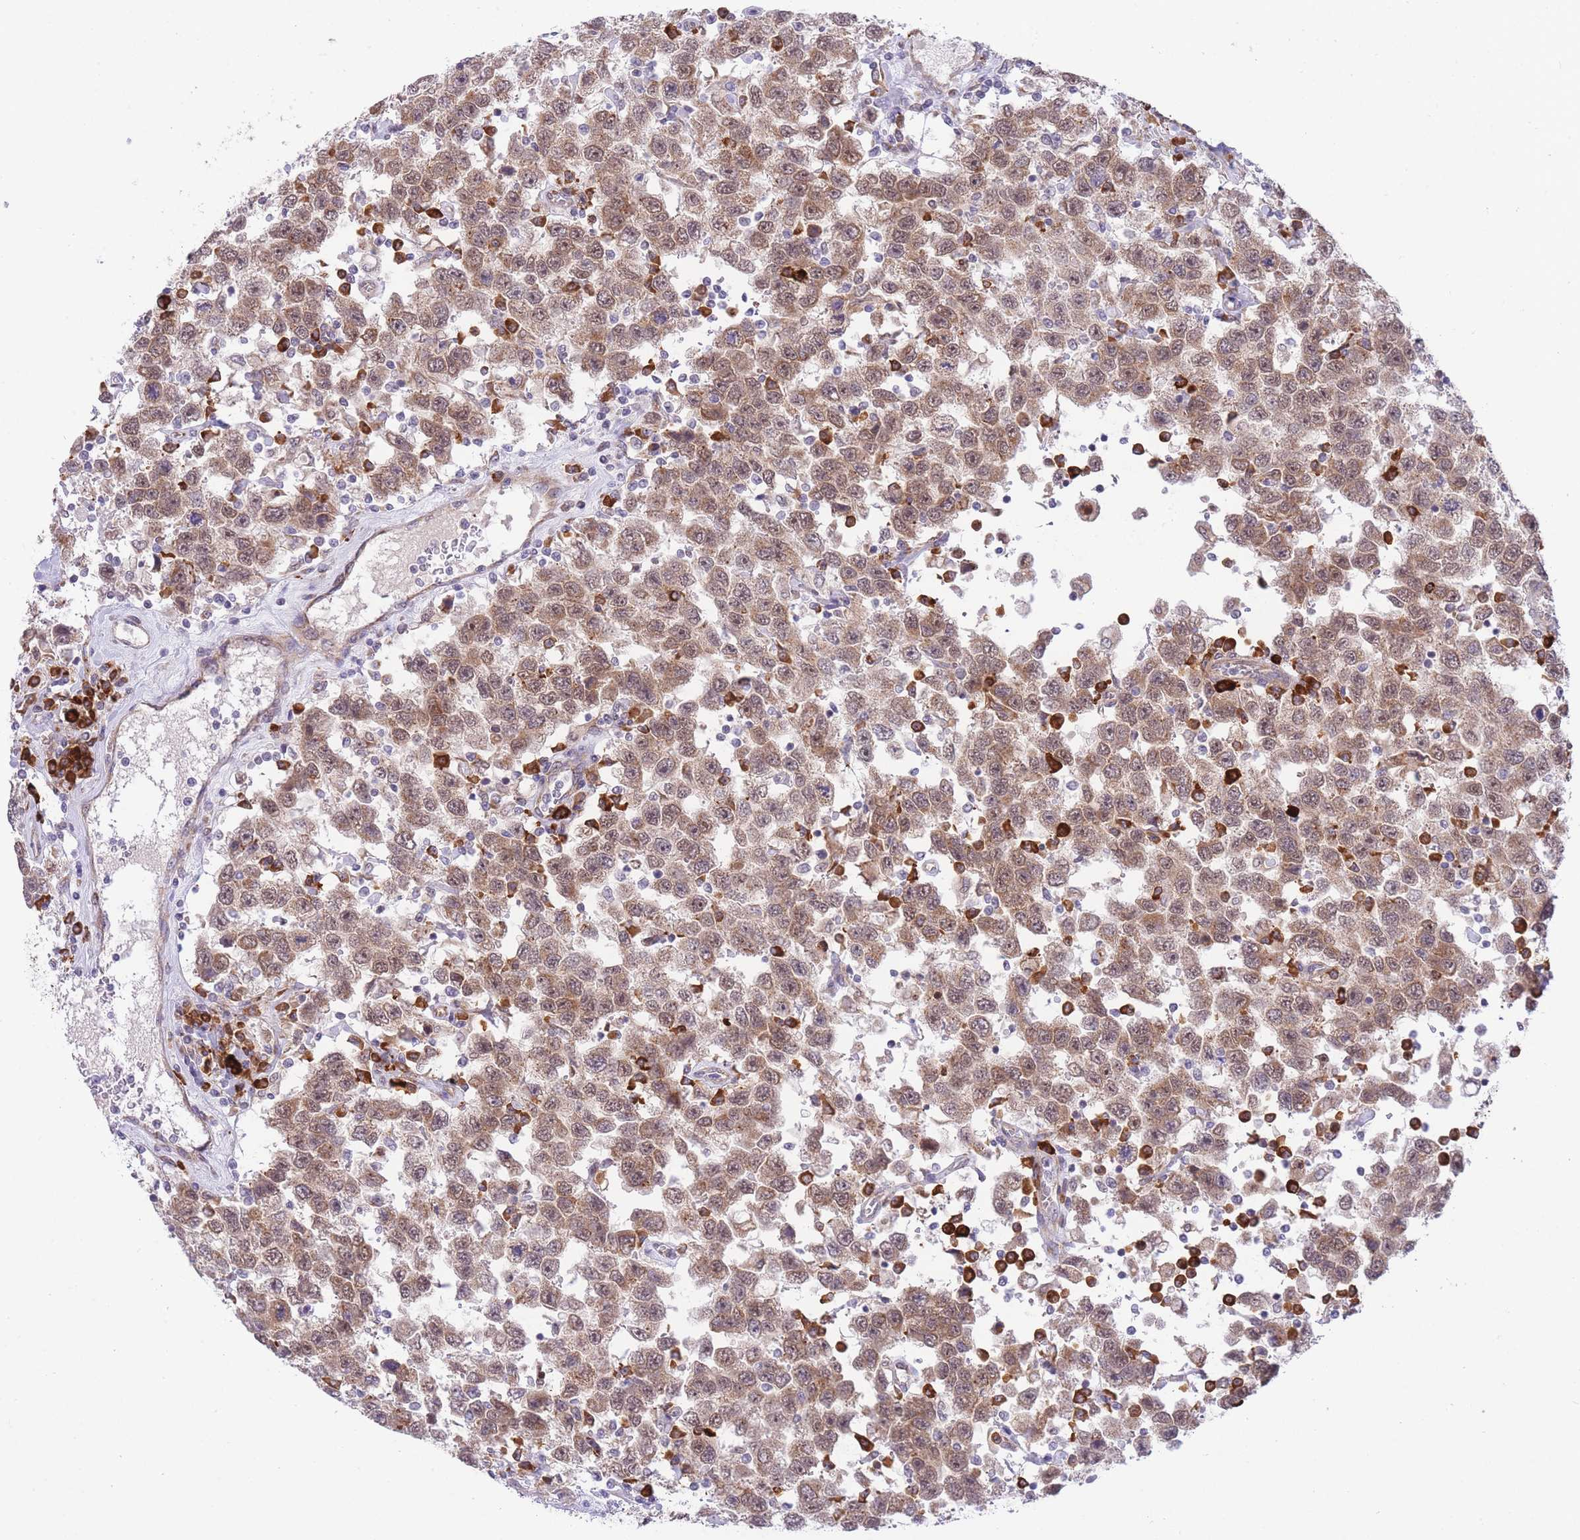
{"staining": {"intensity": "moderate", "quantity": ">75%", "location": "cytoplasmic/membranous,nuclear"}, "tissue": "testis cancer", "cell_type": "Tumor cells", "image_type": "cancer", "snomed": [{"axis": "morphology", "description": "Seminoma, NOS"}, {"axis": "topography", "description": "Testis"}], "caption": "Immunohistochemical staining of human seminoma (testis) demonstrates medium levels of moderate cytoplasmic/membranous and nuclear protein expression in approximately >75% of tumor cells.", "gene": "EXOSC8", "patient": {"sex": "male", "age": 41}}